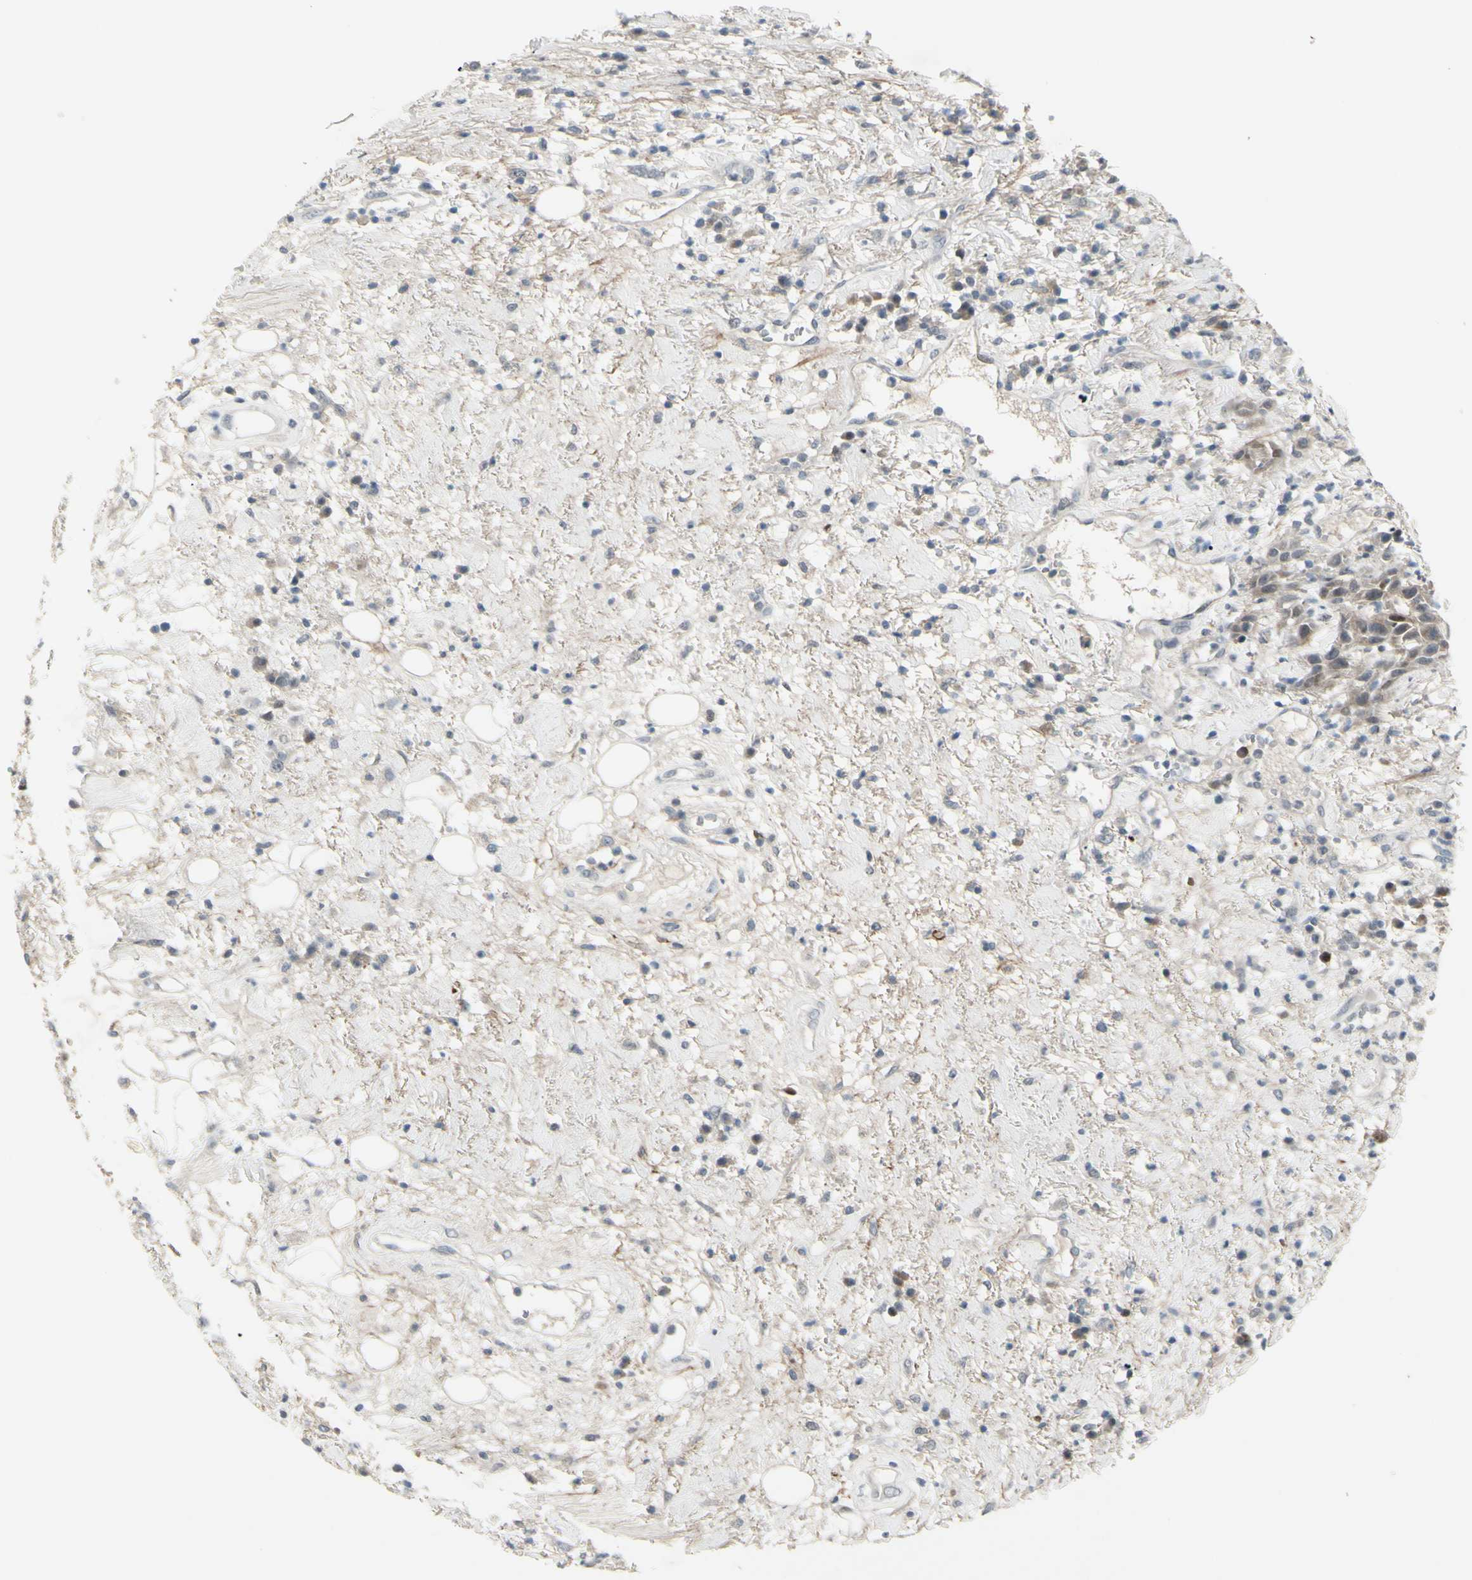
{"staining": {"intensity": "weak", "quantity": "<25%", "location": "cytoplasmic/membranous"}, "tissue": "head and neck cancer", "cell_type": "Tumor cells", "image_type": "cancer", "snomed": [{"axis": "morphology", "description": "Squamous cell carcinoma, NOS"}, {"axis": "topography", "description": "Head-Neck"}], "caption": "Human head and neck cancer stained for a protein using immunohistochemistry (IHC) demonstrates no positivity in tumor cells.", "gene": "ETNK1", "patient": {"sex": "male", "age": 62}}